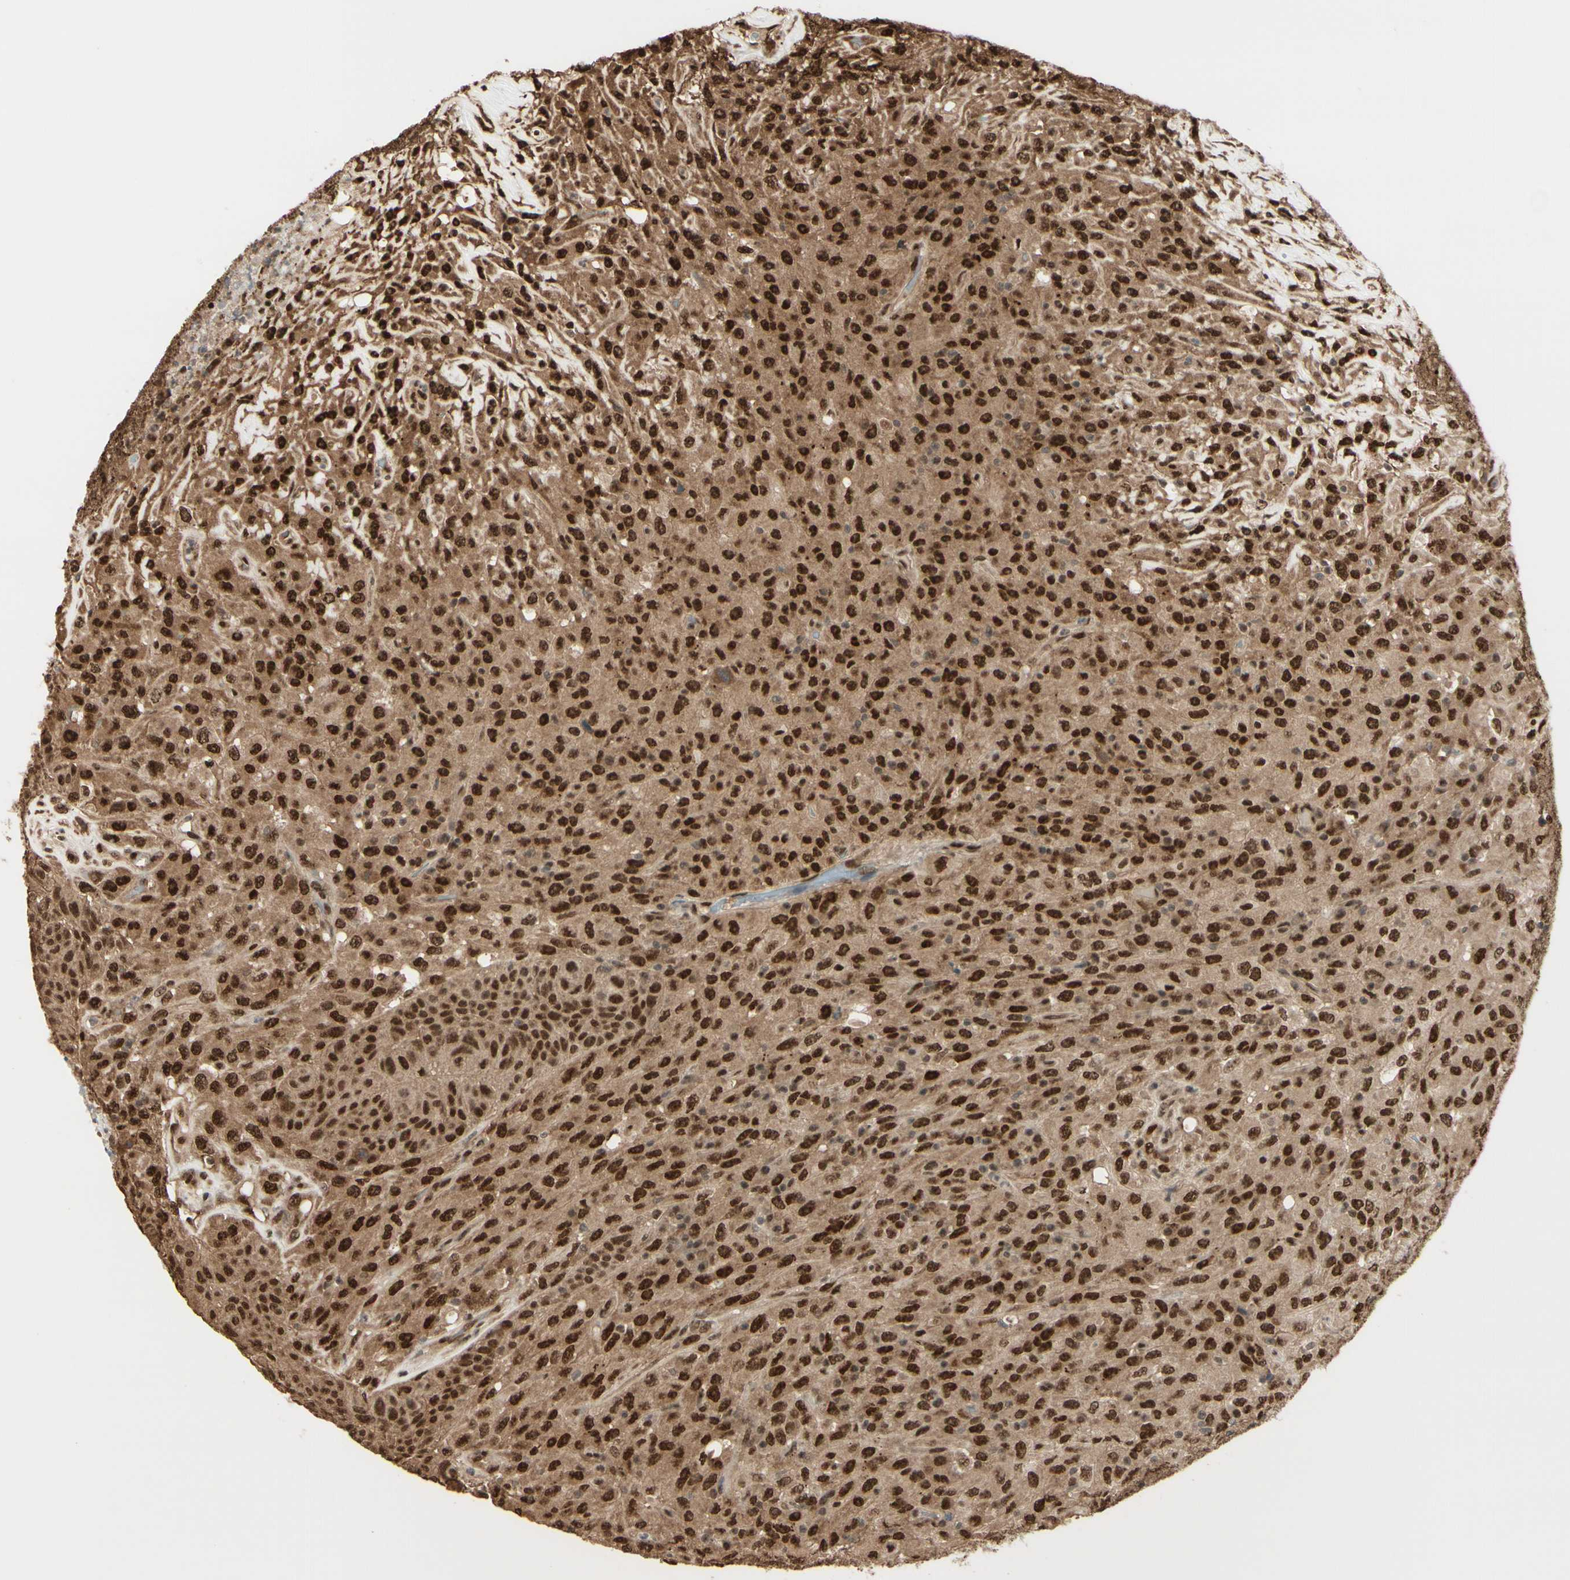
{"staining": {"intensity": "strong", "quantity": ">75%", "location": "cytoplasmic/membranous,nuclear"}, "tissue": "urothelial cancer", "cell_type": "Tumor cells", "image_type": "cancer", "snomed": [{"axis": "morphology", "description": "Urothelial carcinoma, High grade"}, {"axis": "topography", "description": "Urinary bladder"}], "caption": "Urothelial carcinoma (high-grade) stained for a protein exhibits strong cytoplasmic/membranous and nuclear positivity in tumor cells.", "gene": "HSF1", "patient": {"sex": "male", "age": 66}}